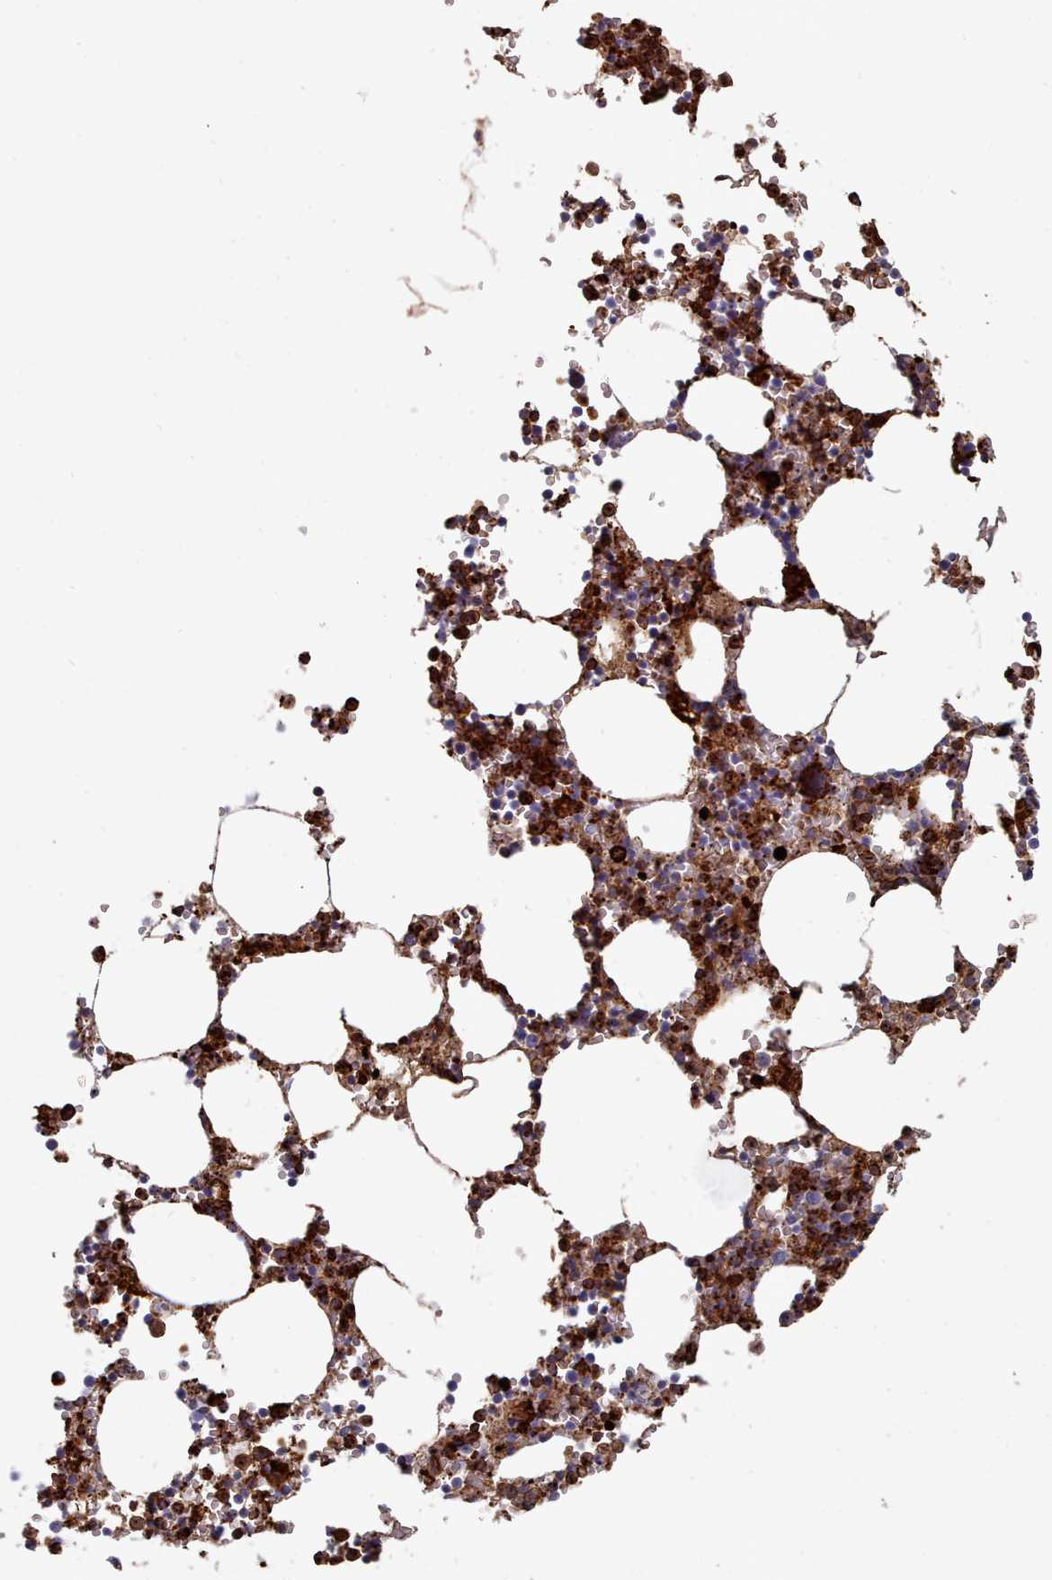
{"staining": {"intensity": "strong", "quantity": "25%-75%", "location": "cytoplasmic/membranous"}, "tissue": "bone marrow", "cell_type": "Hematopoietic cells", "image_type": "normal", "snomed": [{"axis": "morphology", "description": "Normal tissue, NOS"}, {"axis": "topography", "description": "Bone marrow"}], "caption": "Strong cytoplasmic/membranous staining is seen in about 25%-75% of hematopoietic cells in unremarkable bone marrow.", "gene": "AIF1", "patient": {"sex": "female", "age": 64}}